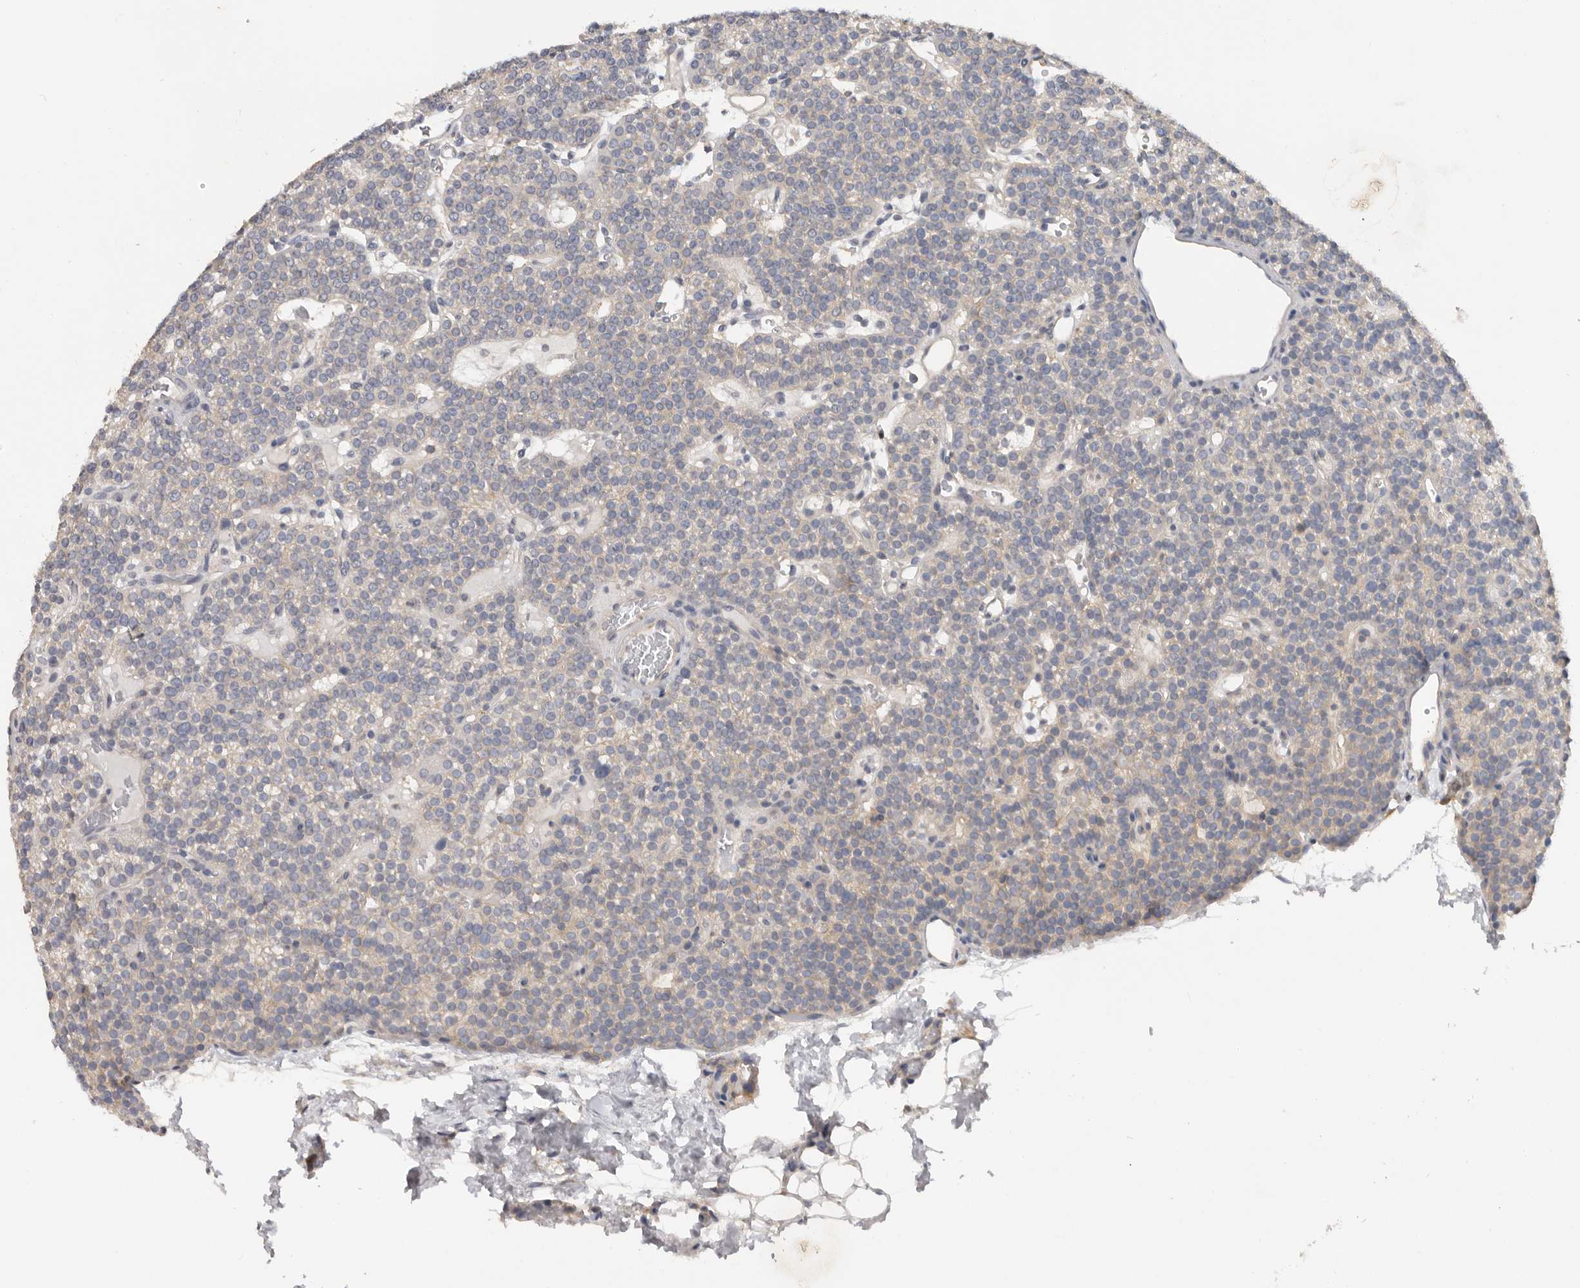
{"staining": {"intensity": "weak", "quantity": "<25%", "location": "cytoplasmic/membranous"}, "tissue": "parathyroid gland", "cell_type": "Glandular cells", "image_type": "normal", "snomed": [{"axis": "morphology", "description": "Normal tissue, NOS"}, {"axis": "topography", "description": "Parathyroid gland"}], "caption": "Immunohistochemical staining of normal human parathyroid gland shows no significant positivity in glandular cells. (Stains: DAB IHC with hematoxylin counter stain, Microscopy: brightfield microscopy at high magnification).", "gene": "WDTC1", "patient": {"sex": "male", "age": 83}}